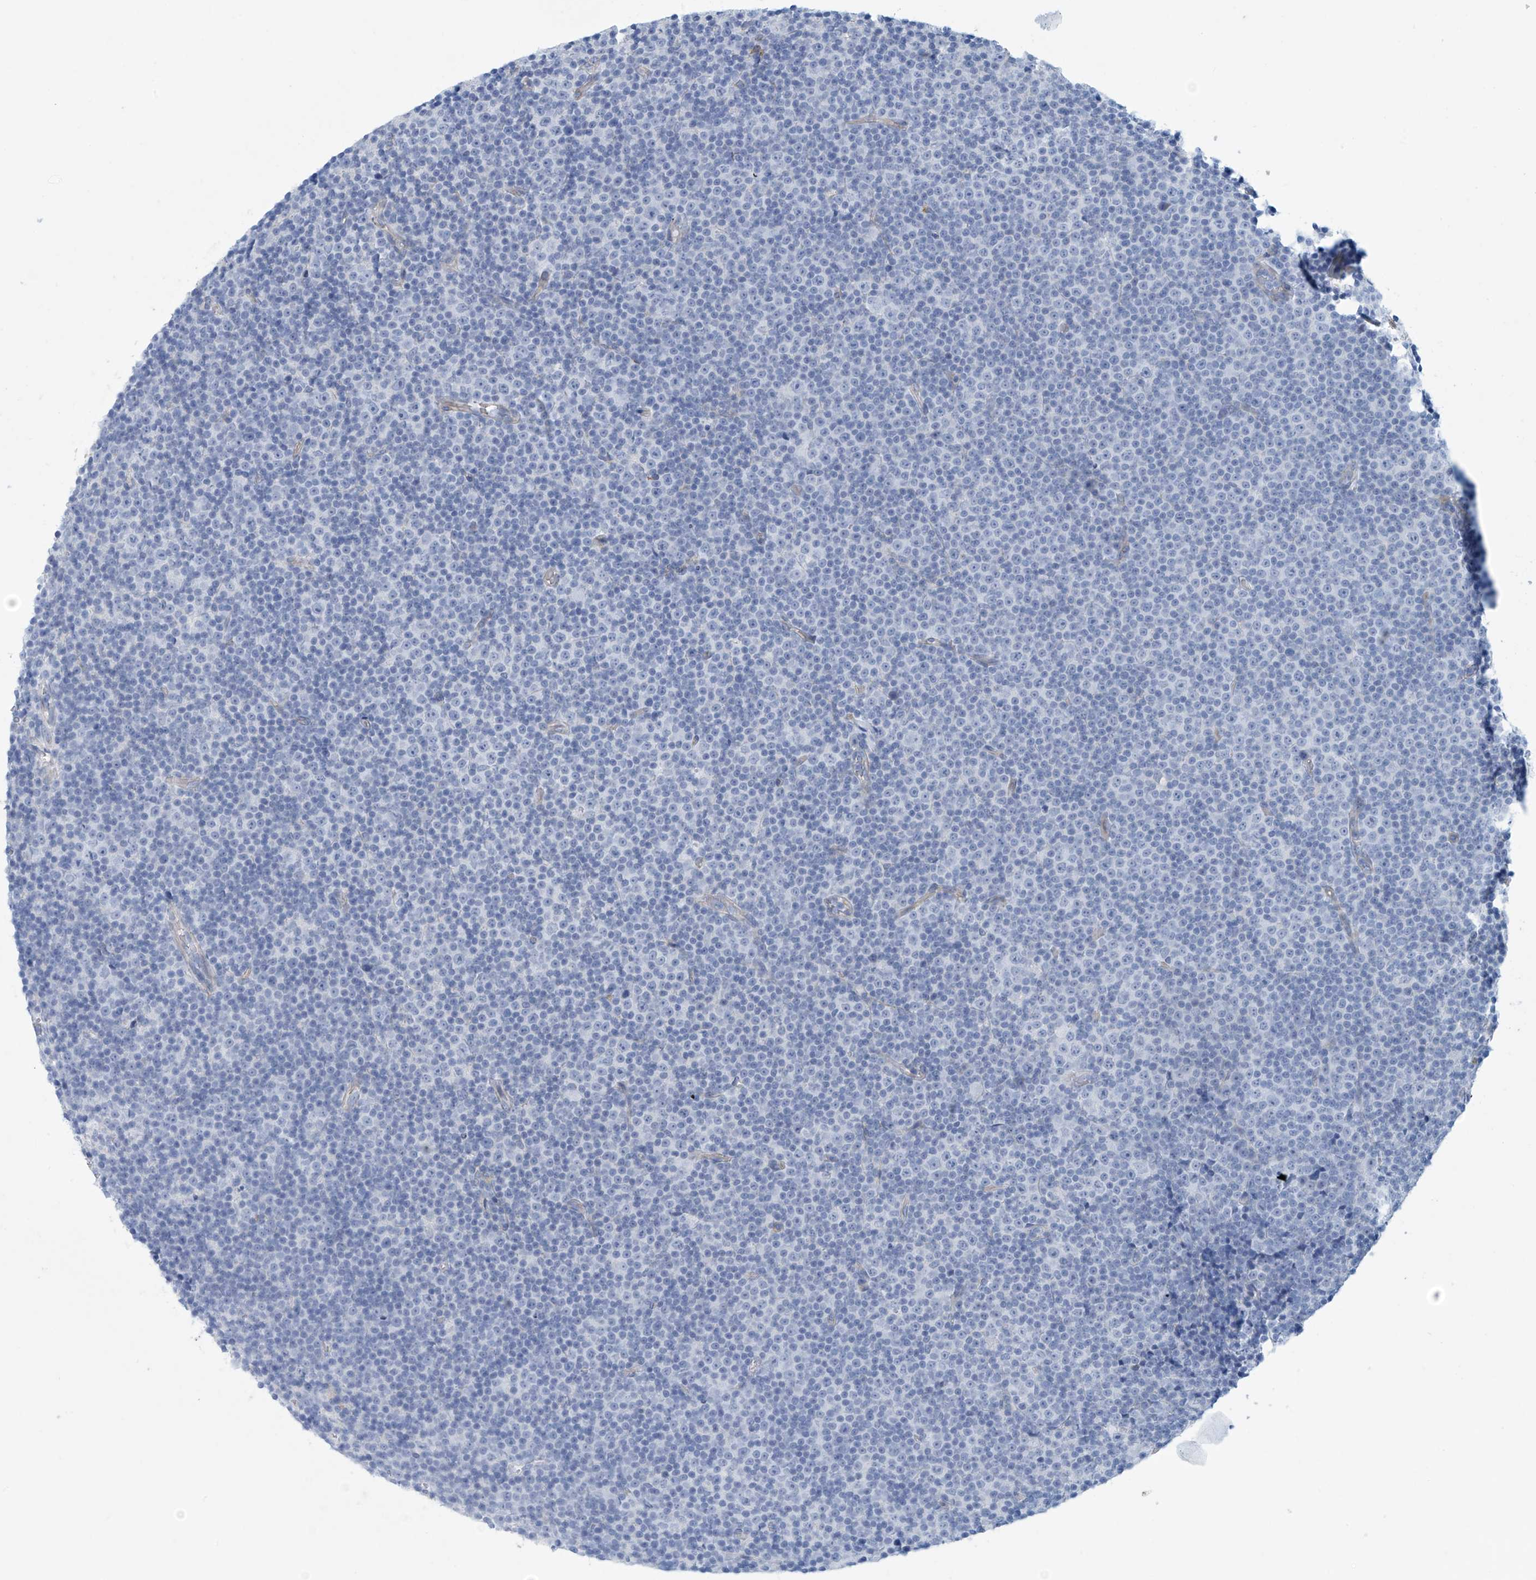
{"staining": {"intensity": "negative", "quantity": "none", "location": "none"}, "tissue": "lymphoma", "cell_type": "Tumor cells", "image_type": "cancer", "snomed": [{"axis": "morphology", "description": "Malignant lymphoma, non-Hodgkin's type, Low grade"}, {"axis": "topography", "description": "Lymph node"}], "caption": "This is a micrograph of IHC staining of low-grade malignant lymphoma, non-Hodgkin's type, which shows no staining in tumor cells.", "gene": "ABHD13", "patient": {"sex": "female", "age": 67}}